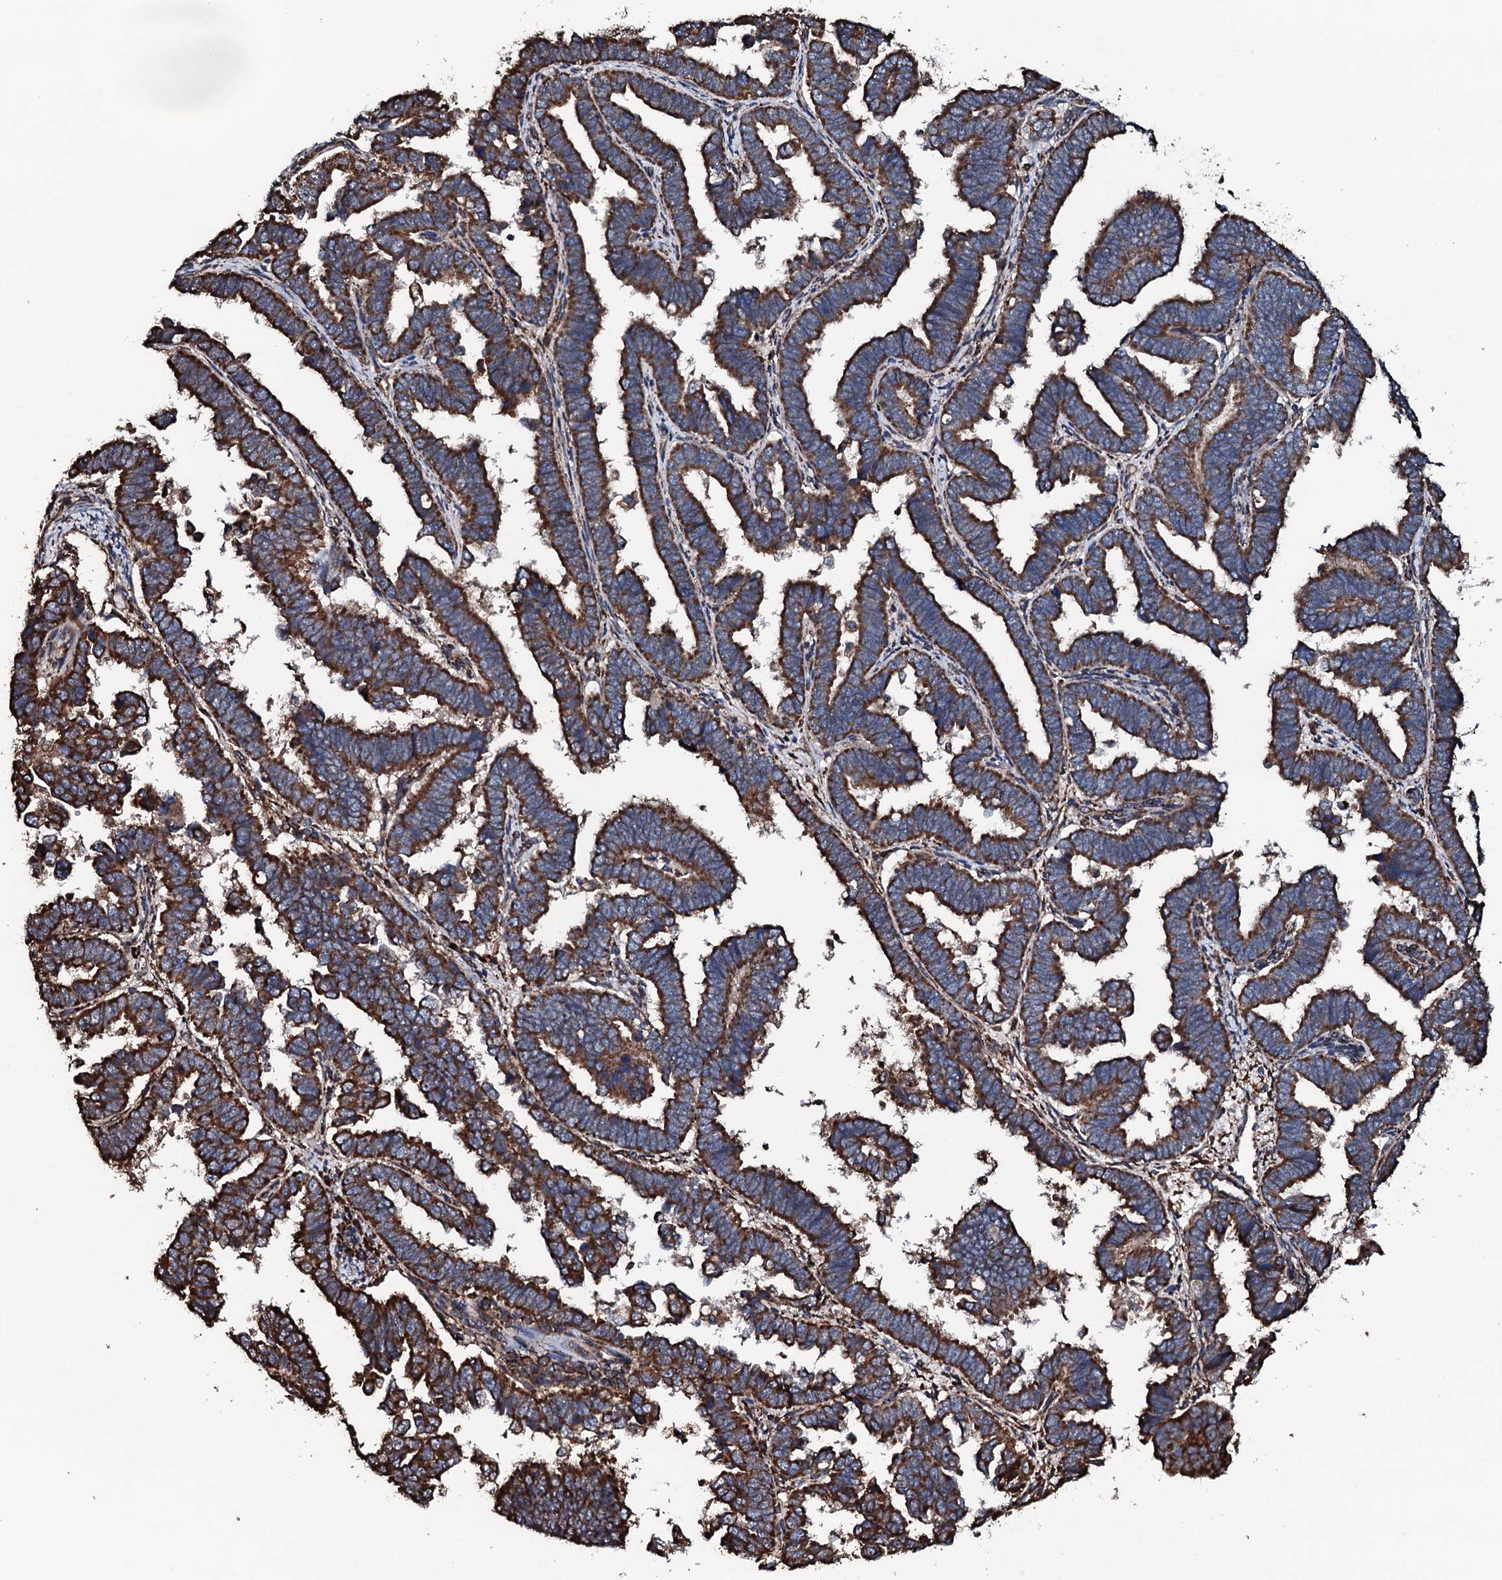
{"staining": {"intensity": "strong", "quantity": ">75%", "location": "cytoplasmic/membranous"}, "tissue": "endometrial cancer", "cell_type": "Tumor cells", "image_type": "cancer", "snomed": [{"axis": "morphology", "description": "Adenocarcinoma, NOS"}, {"axis": "topography", "description": "Endometrium"}], "caption": "Approximately >75% of tumor cells in human adenocarcinoma (endometrial) display strong cytoplasmic/membranous protein staining as visualized by brown immunohistochemical staining.", "gene": "RAB12", "patient": {"sex": "female", "age": 75}}